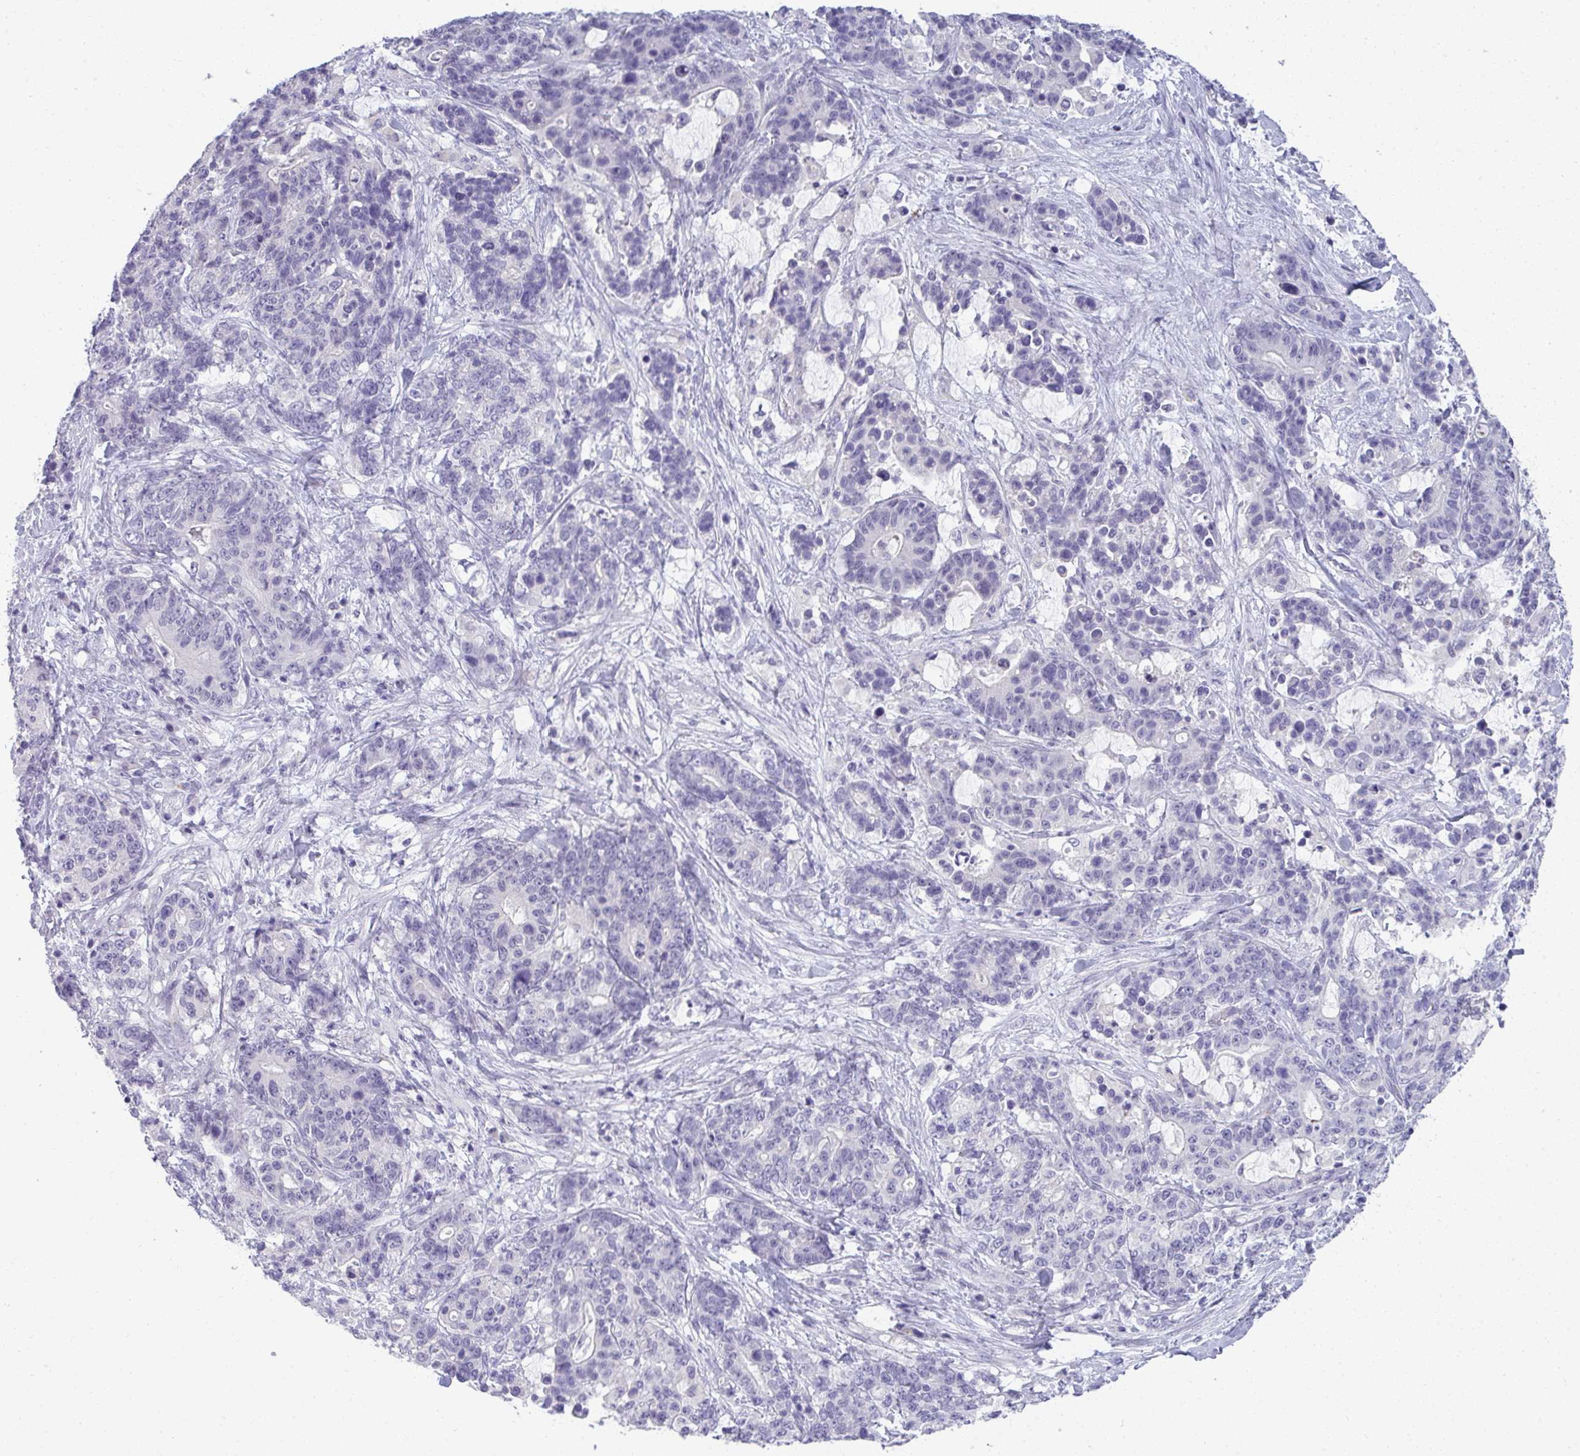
{"staining": {"intensity": "negative", "quantity": "none", "location": "none"}, "tissue": "stomach cancer", "cell_type": "Tumor cells", "image_type": "cancer", "snomed": [{"axis": "morphology", "description": "Normal tissue, NOS"}, {"axis": "morphology", "description": "Adenocarcinoma, NOS"}, {"axis": "topography", "description": "Stomach"}], "caption": "An IHC photomicrograph of adenocarcinoma (stomach) is shown. There is no staining in tumor cells of adenocarcinoma (stomach).", "gene": "TMEM82", "patient": {"sex": "female", "age": 64}}